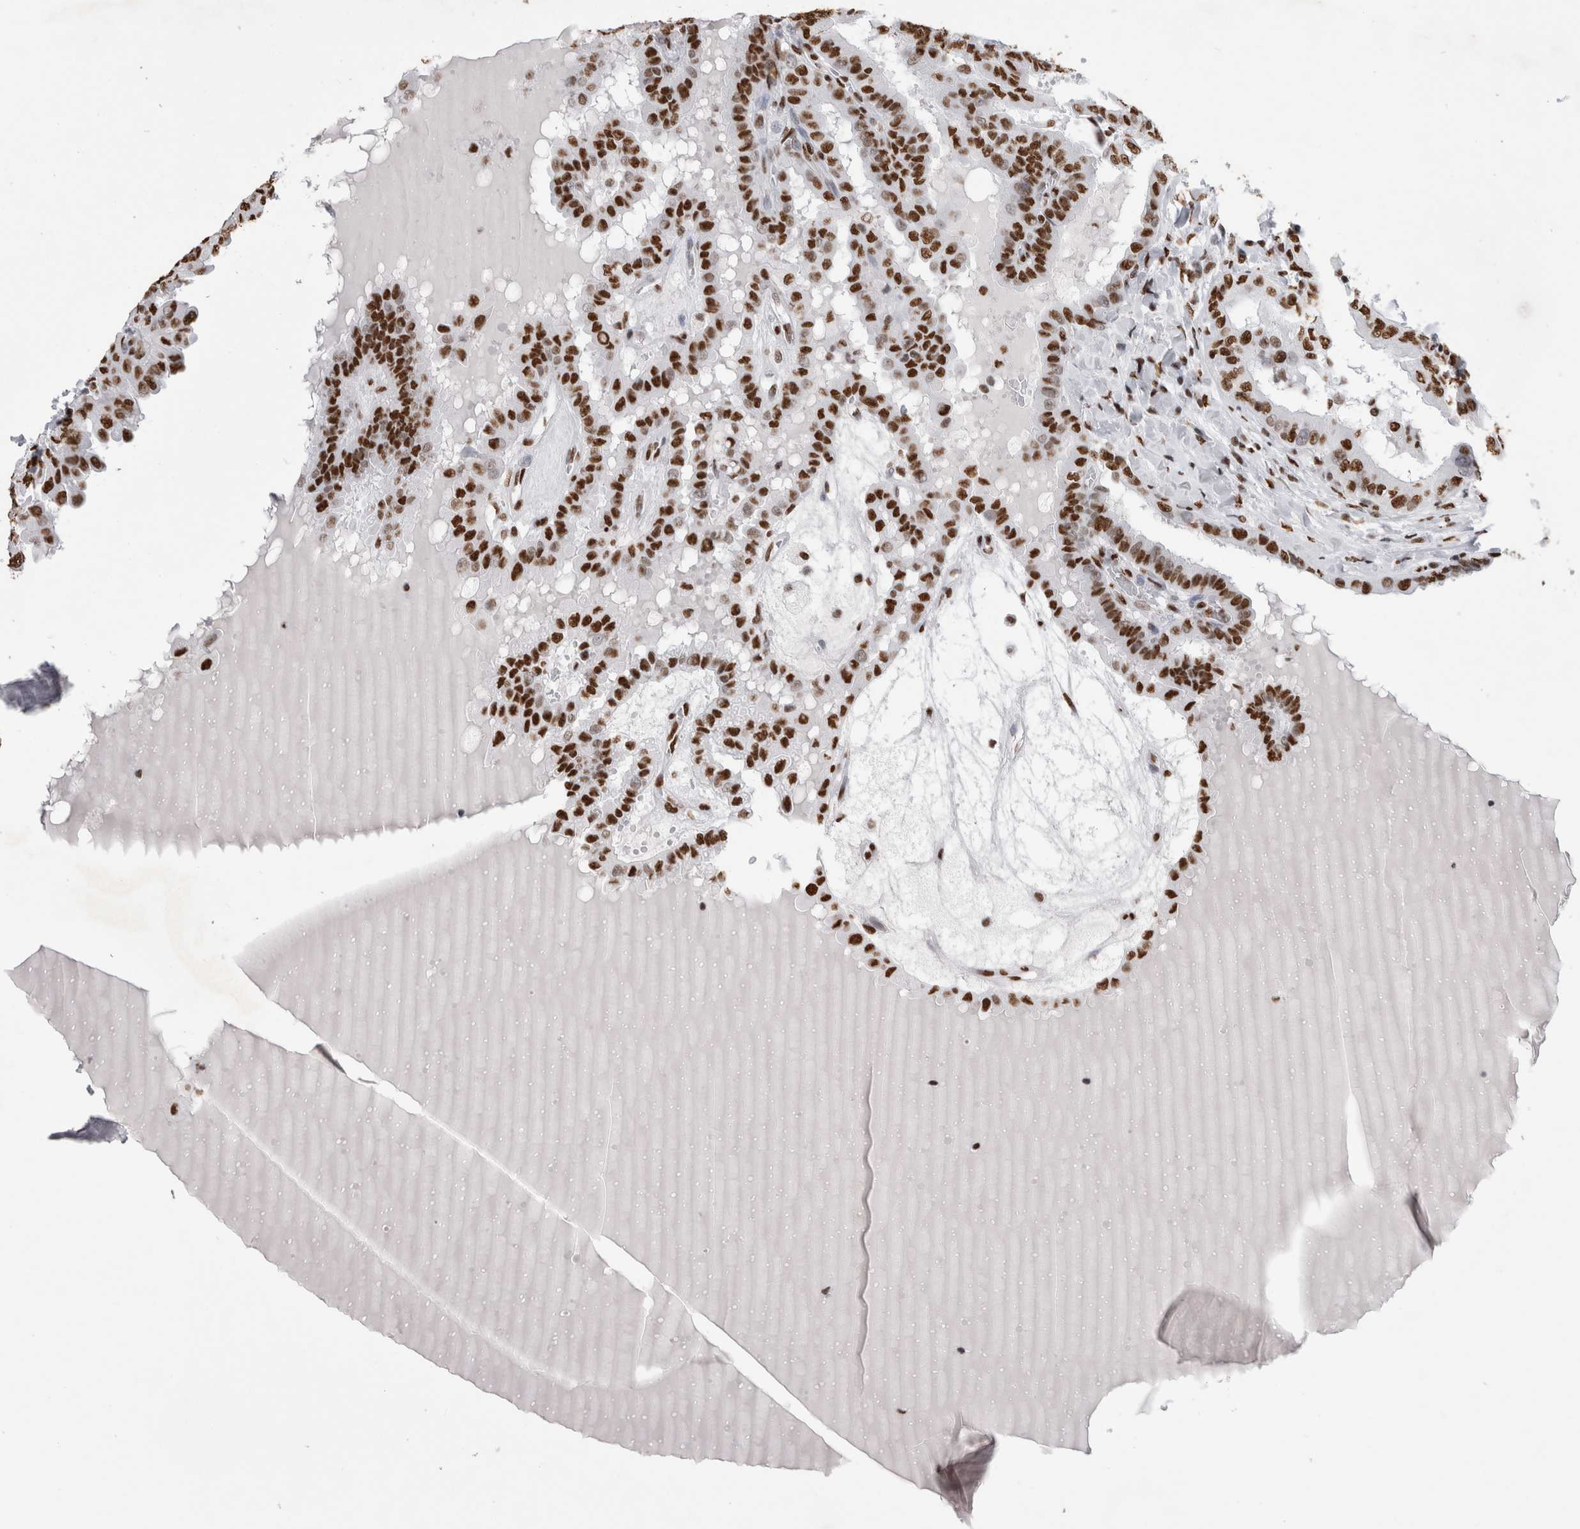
{"staining": {"intensity": "strong", "quantity": ">75%", "location": "nuclear"}, "tissue": "thyroid cancer", "cell_type": "Tumor cells", "image_type": "cancer", "snomed": [{"axis": "morphology", "description": "Papillary adenocarcinoma, NOS"}, {"axis": "topography", "description": "Thyroid gland"}], "caption": "A micrograph showing strong nuclear positivity in approximately >75% of tumor cells in thyroid cancer, as visualized by brown immunohistochemical staining.", "gene": "ALPK3", "patient": {"sex": "male", "age": 33}}